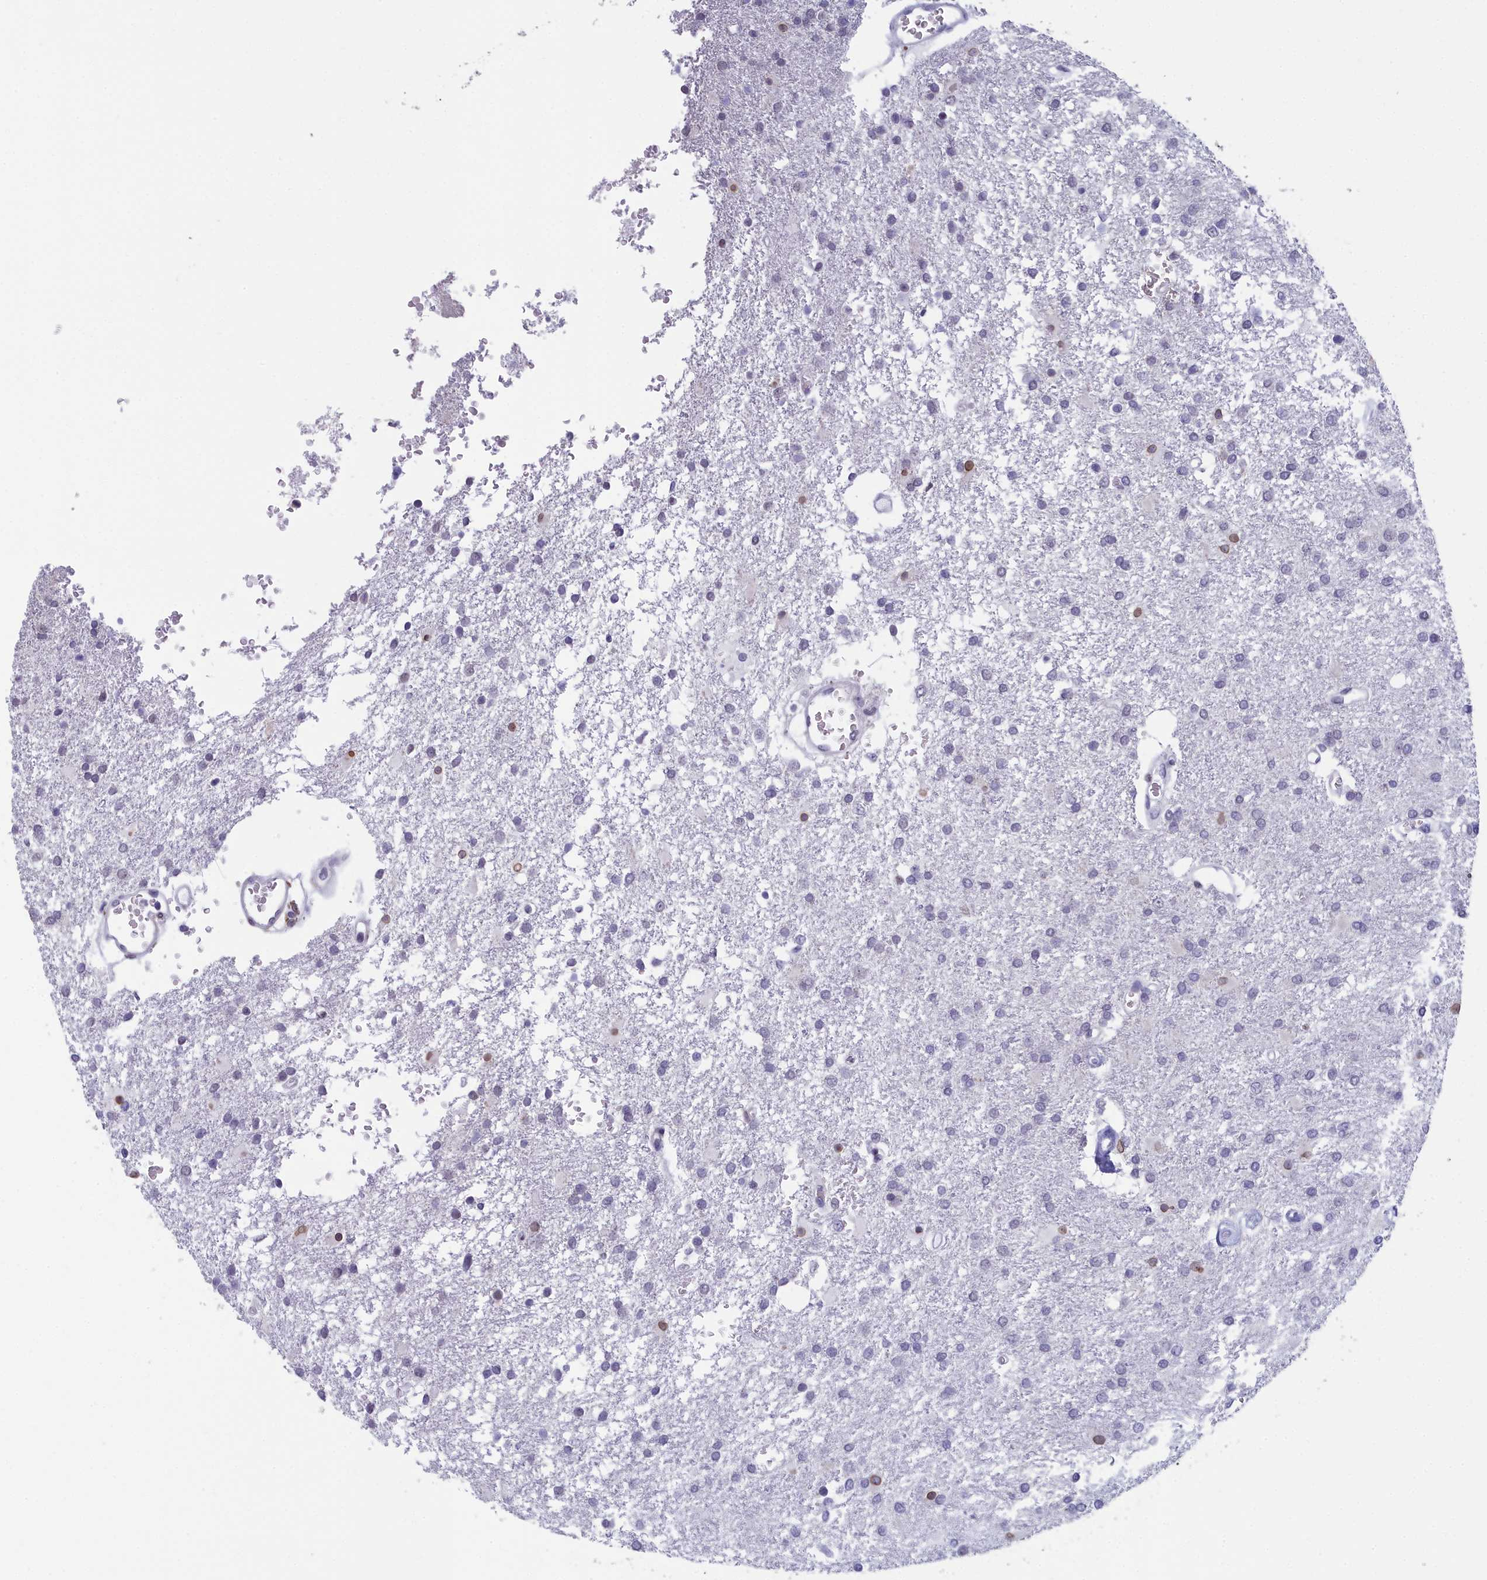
{"staining": {"intensity": "negative", "quantity": "none", "location": "none"}, "tissue": "glioma", "cell_type": "Tumor cells", "image_type": "cancer", "snomed": [{"axis": "morphology", "description": "Glioma, malignant, High grade"}, {"axis": "topography", "description": "Brain"}], "caption": "This is an IHC image of glioma. There is no expression in tumor cells.", "gene": "CCDC97", "patient": {"sex": "female", "age": 74}}